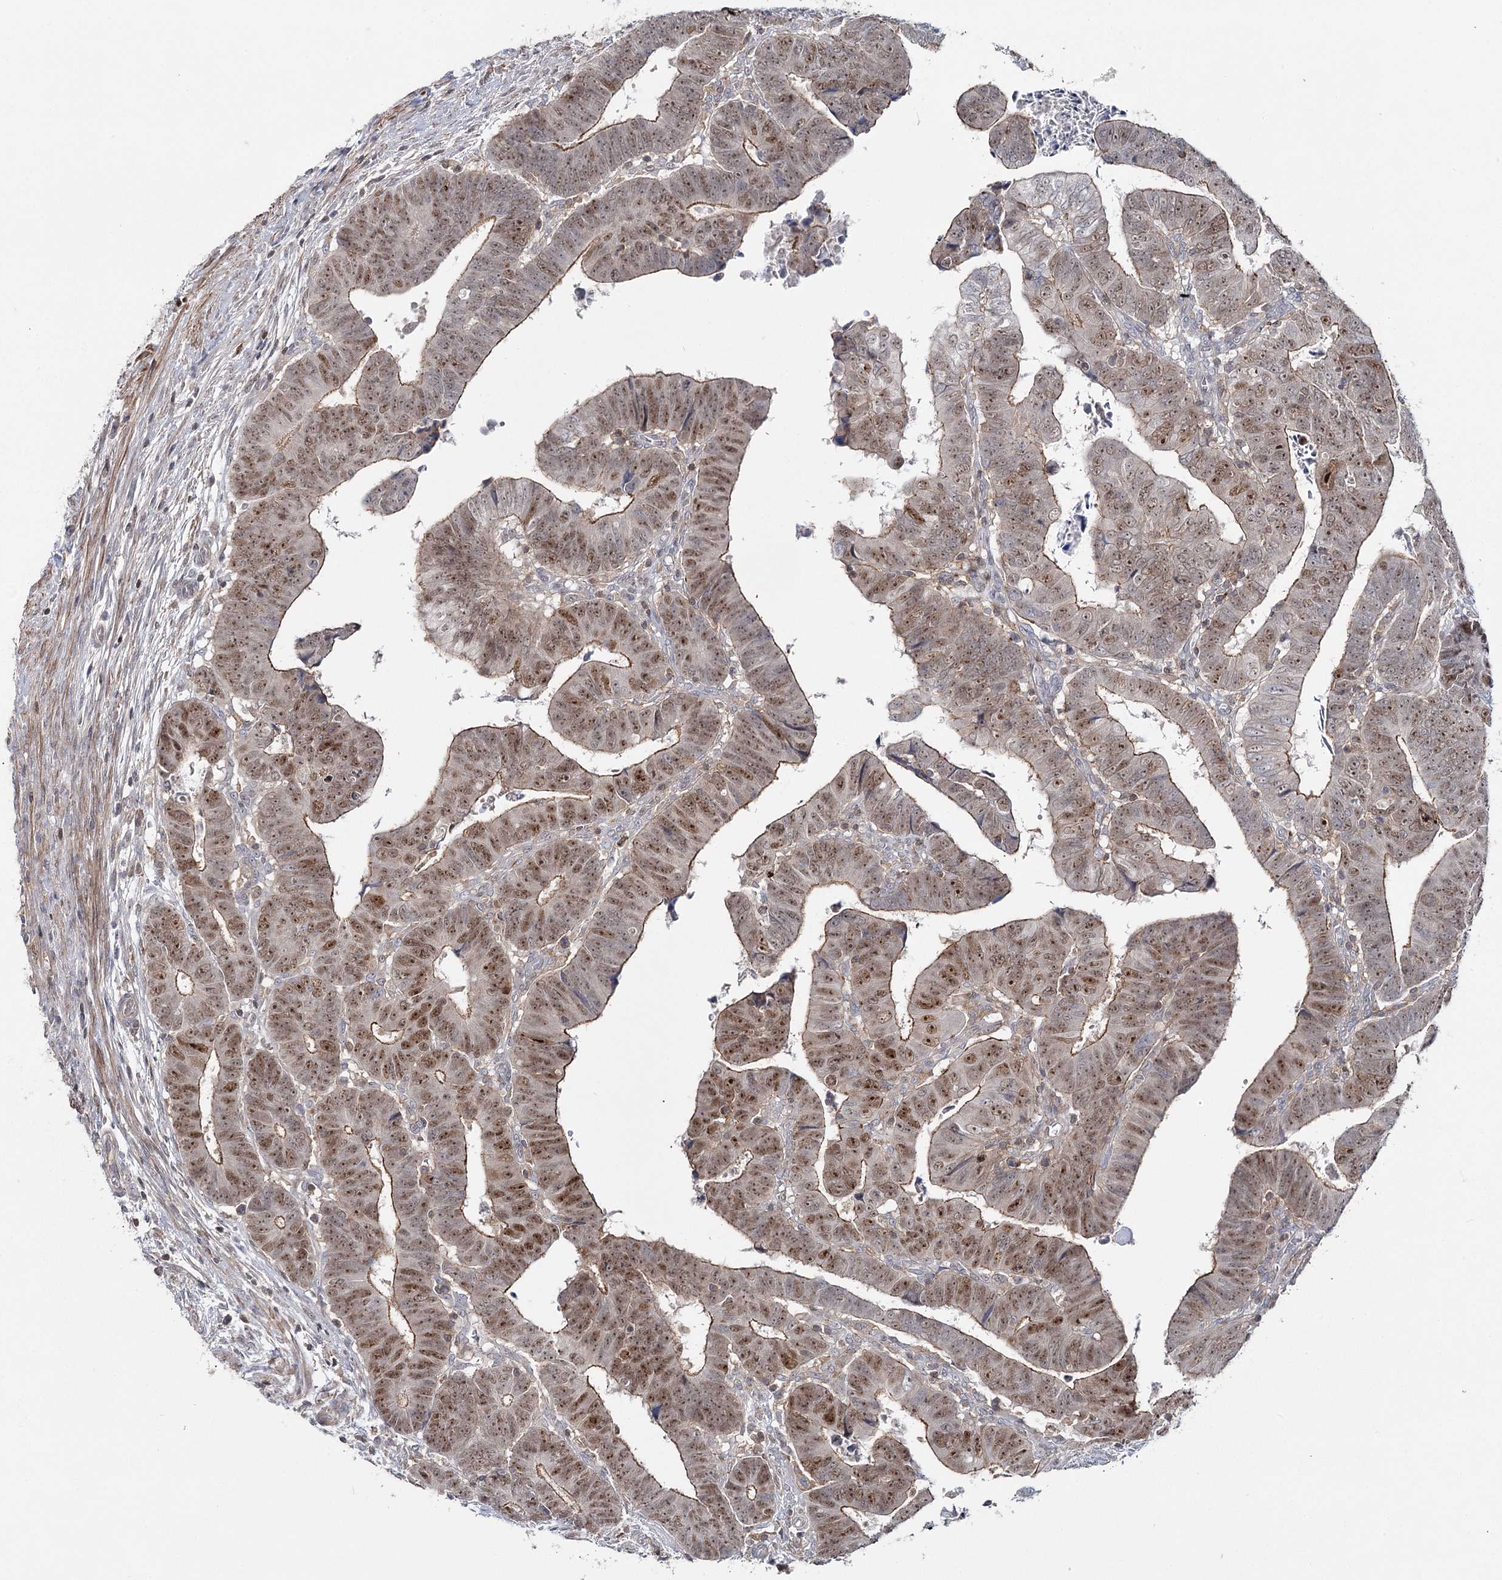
{"staining": {"intensity": "moderate", "quantity": ">75%", "location": "nuclear"}, "tissue": "colorectal cancer", "cell_type": "Tumor cells", "image_type": "cancer", "snomed": [{"axis": "morphology", "description": "Normal tissue, NOS"}, {"axis": "morphology", "description": "Adenocarcinoma, NOS"}, {"axis": "topography", "description": "Rectum"}], "caption": "The micrograph exhibits immunohistochemical staining of colorectal adenocarcinoma. There is moderate nuclear staining is present in about >75% of tumor cells. (IHC, brightfield microscopy, high magnification).", "gene": "ZC3H8", "patient": {"sex": "female", "age": 65}}